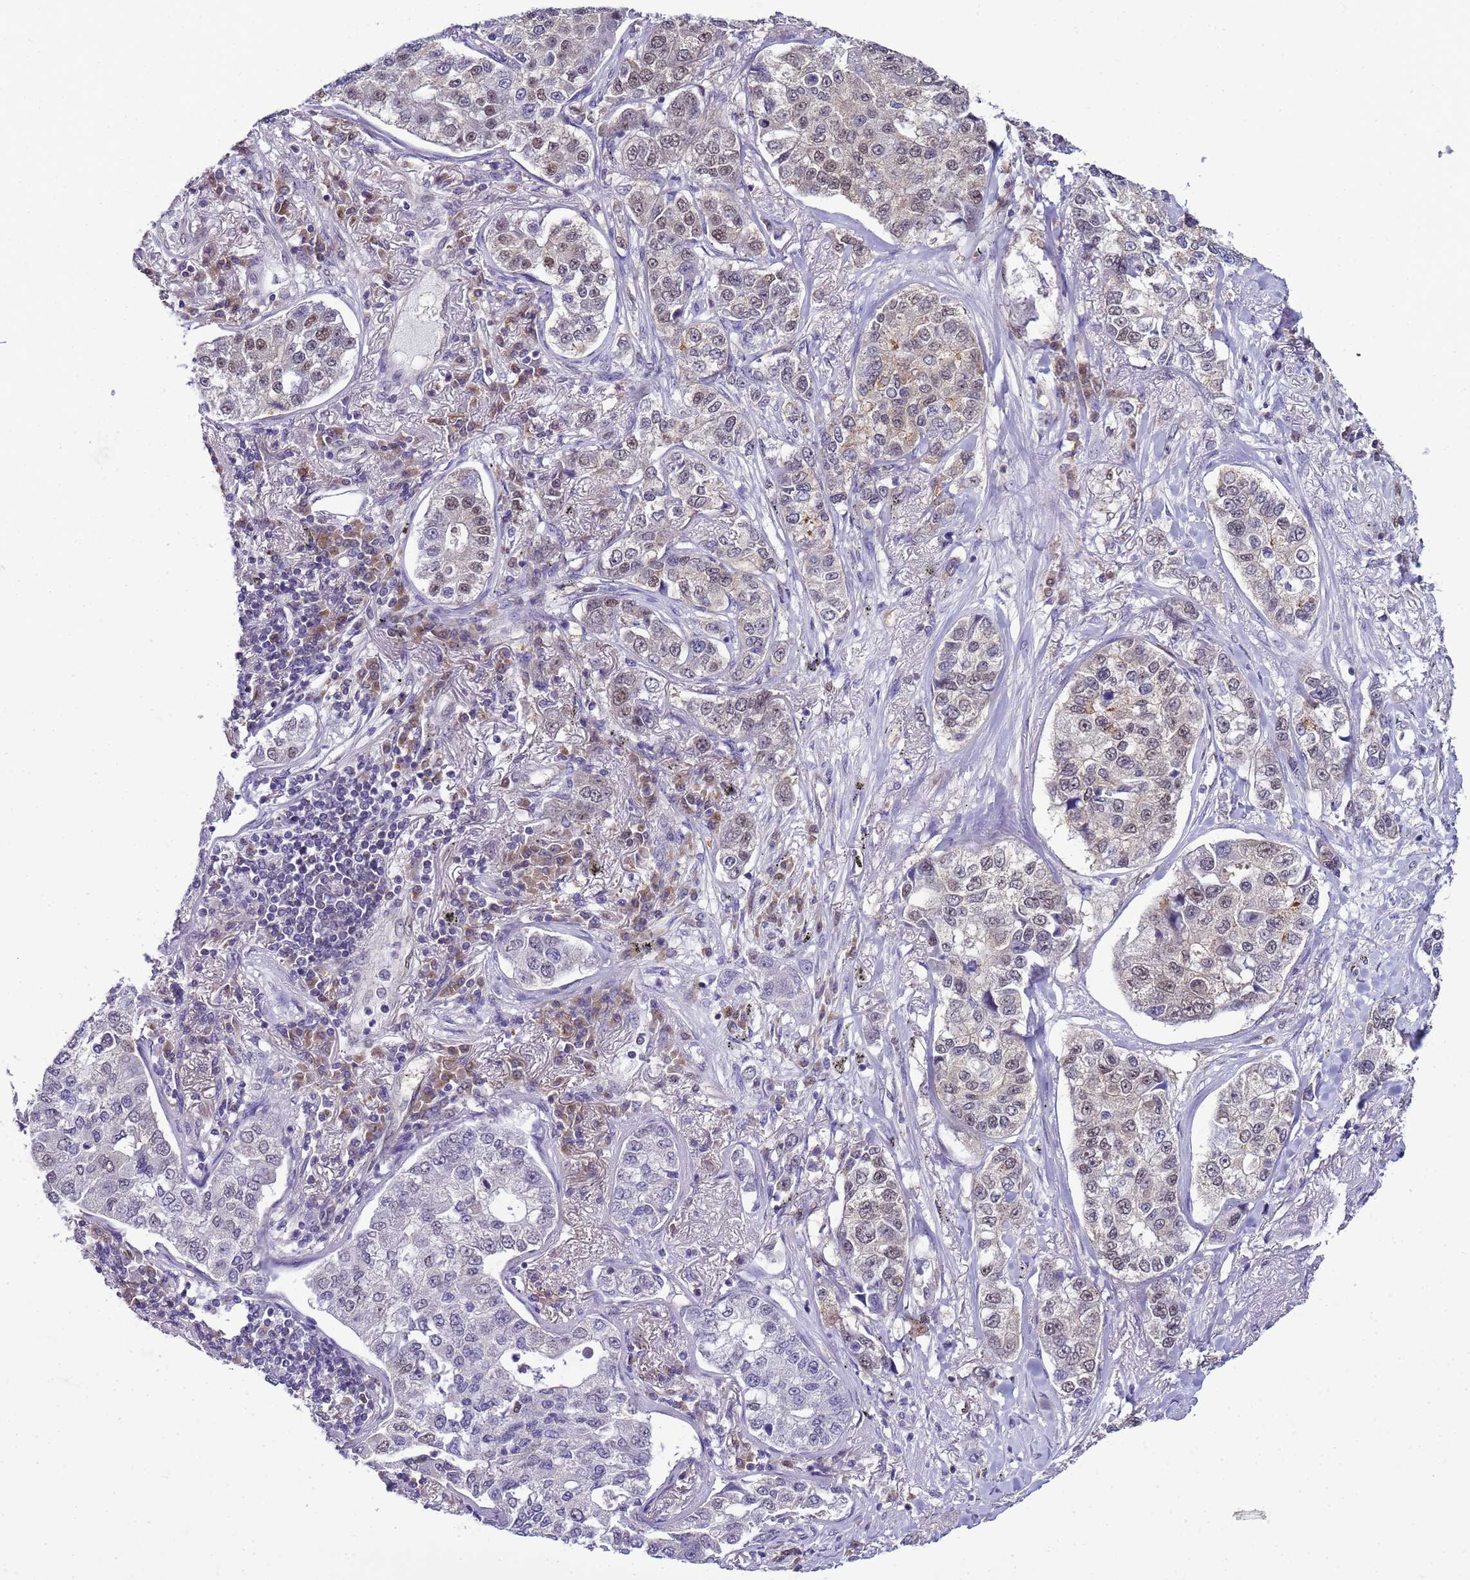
{"staining": {"intensity": "weak", "quantity": "25%-75%", "location": "nuclear"}, "tissue": "lung cancer", "cell_type": "Tumor cells", "image_type": "cancer", "snomed": [{"axis": "morphology", "description": "Adenocarcinoma, NOS"}, {"axis": "topography", "description": "Lung"}], "caption": "Immunohistochemical staining of lung adenocarcinoma exhibits low levels of weak nuclear protein staining in about 25%-75% of tumor cells. (brown staining indicates protein expression, while blue staining denotes nuclei).", "gene": "DDI2", "patient": {"sex": "male", "age": 49}}